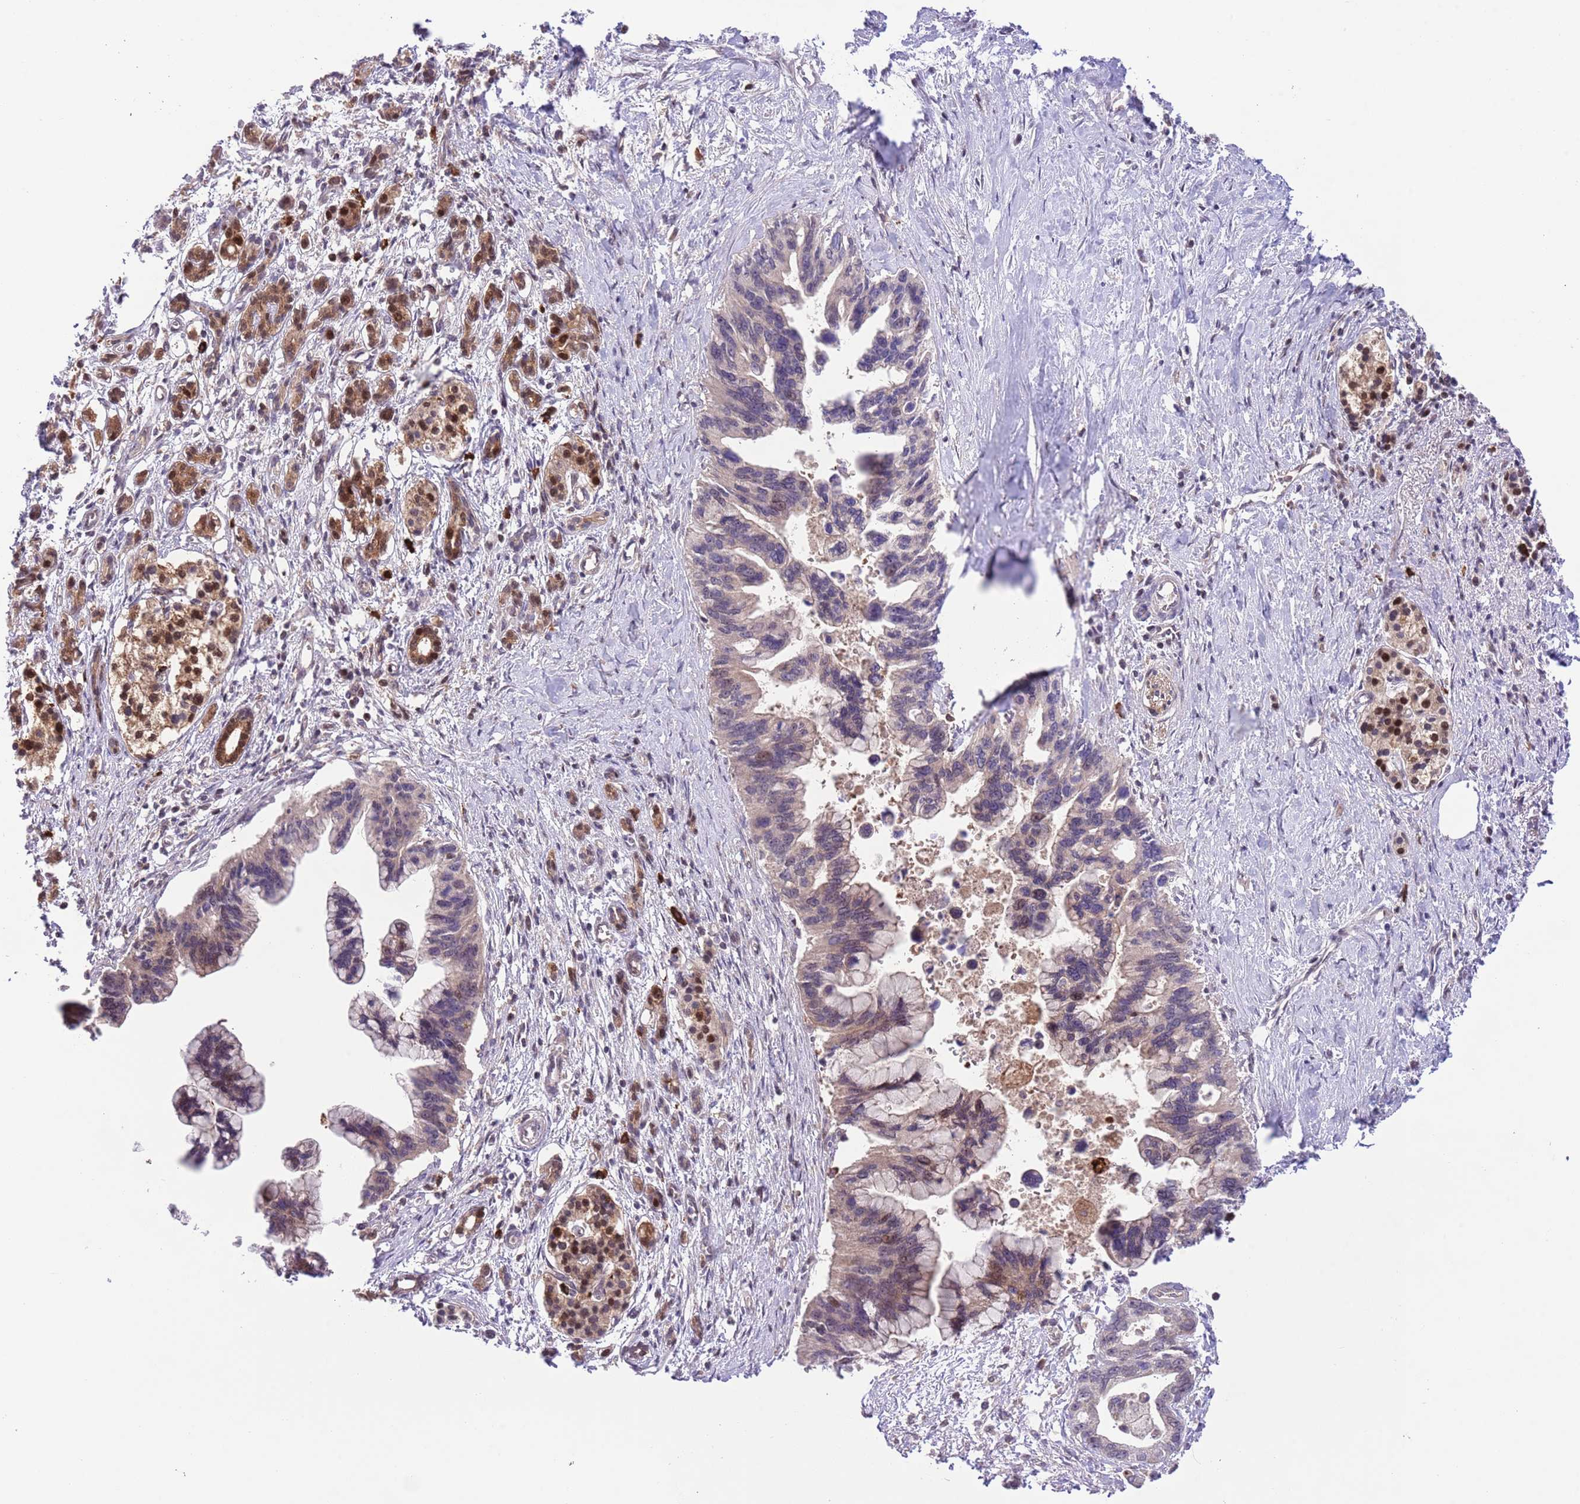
{"staining": {"intensity": "negative", "quantity": "none", "location": "none"}, "tissue": "pancreatic cancer", "cell_type": "Tumor cells", "image_type": "cancer", "snomed": [{"axis": "morphology", "description": "Adenocarcinoma, NOS"}, {"axis": "topography", "description": "Pancreas"}], "caption": "DAB immunohistochemical staining of pancreatic adenocarcinoma exhibits no significant positivity in tumor cells.", "gene": "HDHD2", "patient": {"sex": "female", "age": 83}}